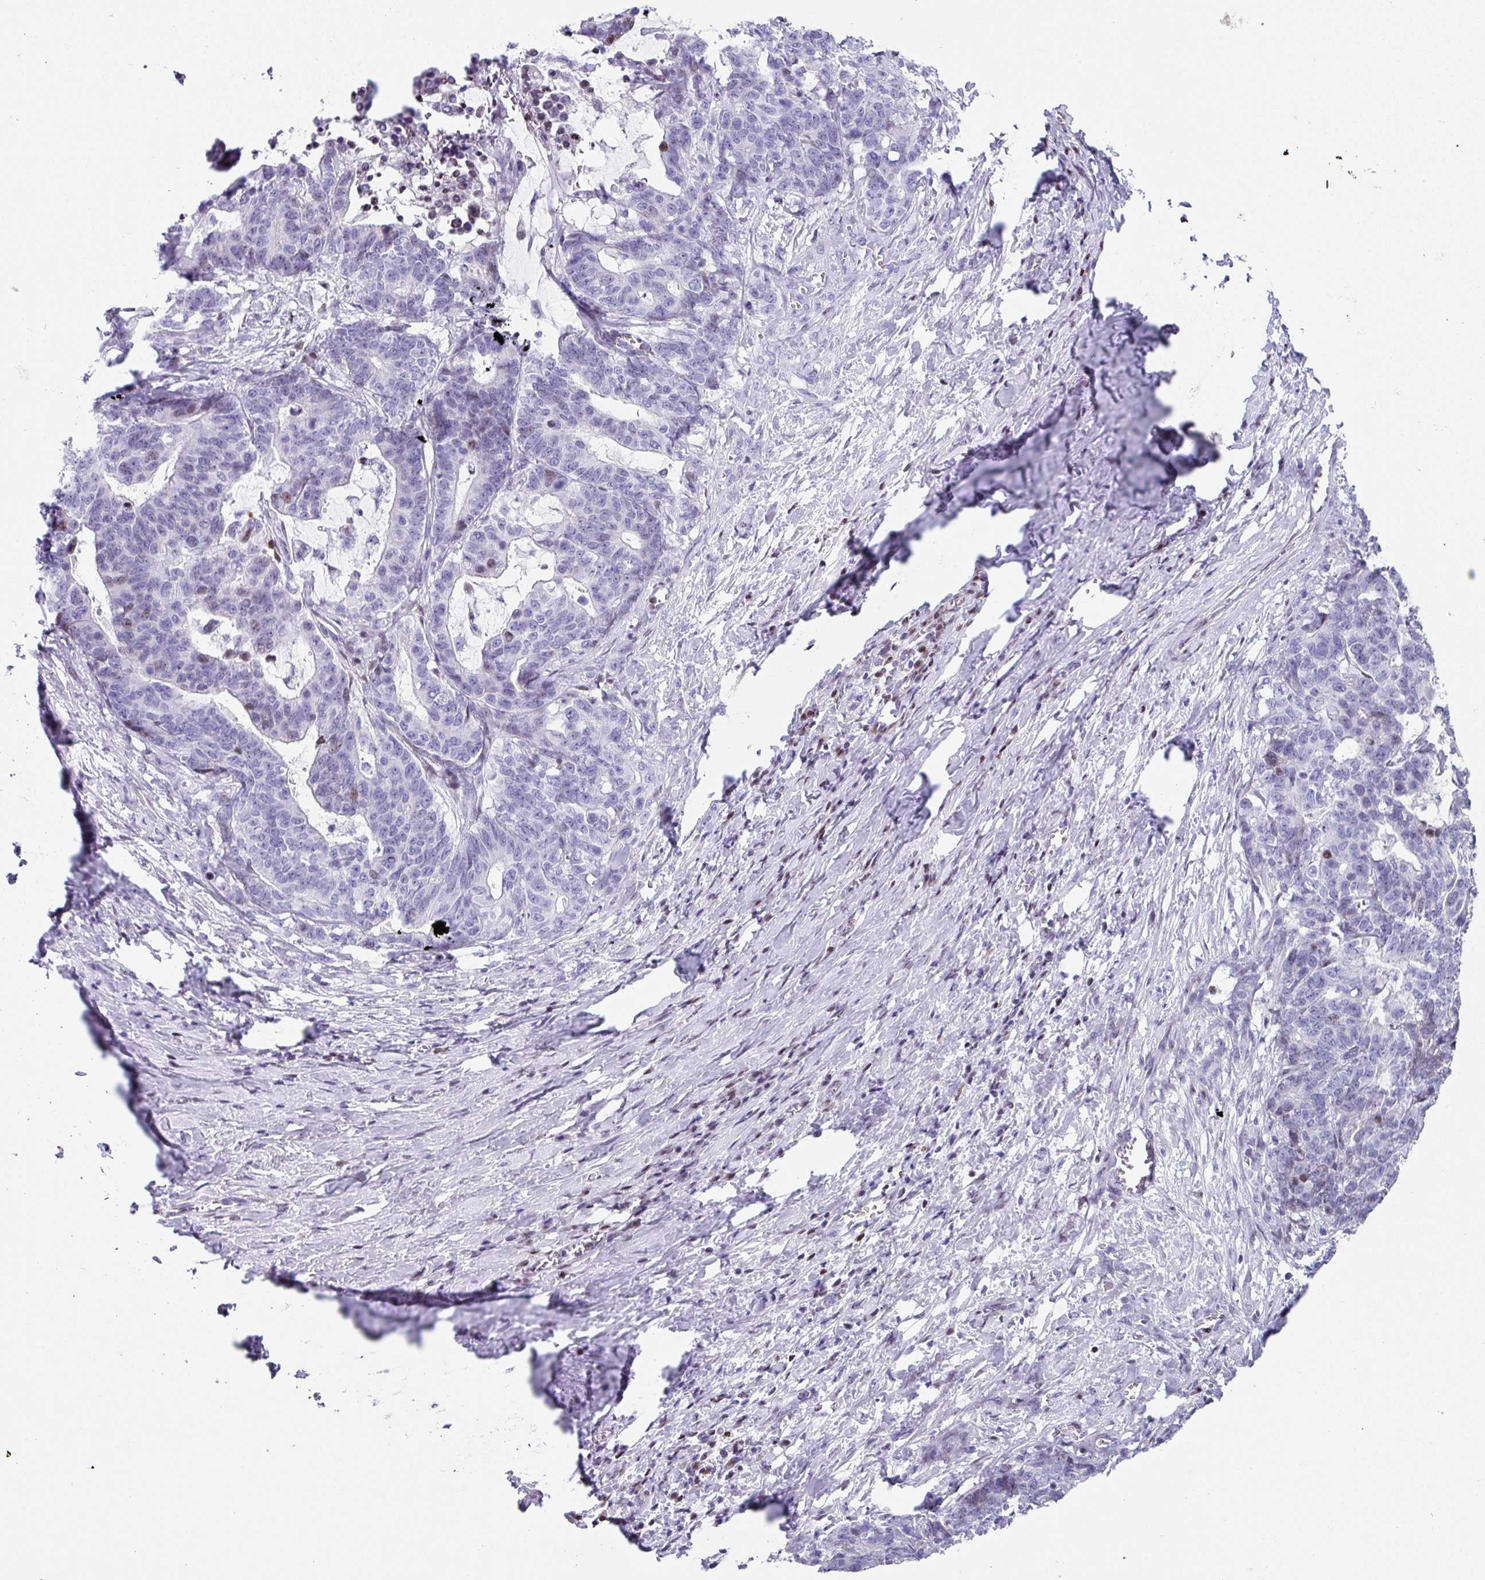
{"staining": {"intensity": "negative", "quantity": "none", "location": "none"}, "tissue": "stomach cancer", "cell_type": "Tumor cells", "image_type": "cancer", "snomed": [{"axis": "morphology", "description": "Normal tissue, NOS"}, {"axis": "morphology", "description": "Adenocarcinoma, NOS"}, {"axis": "topography", "description": "Stomach"}], "caption": "Tumor cells are negative for brown protein staining in adenocarcinoma (stomach).", "gene": "TCF3", "patient": {"sex": "female", "age": 64}}